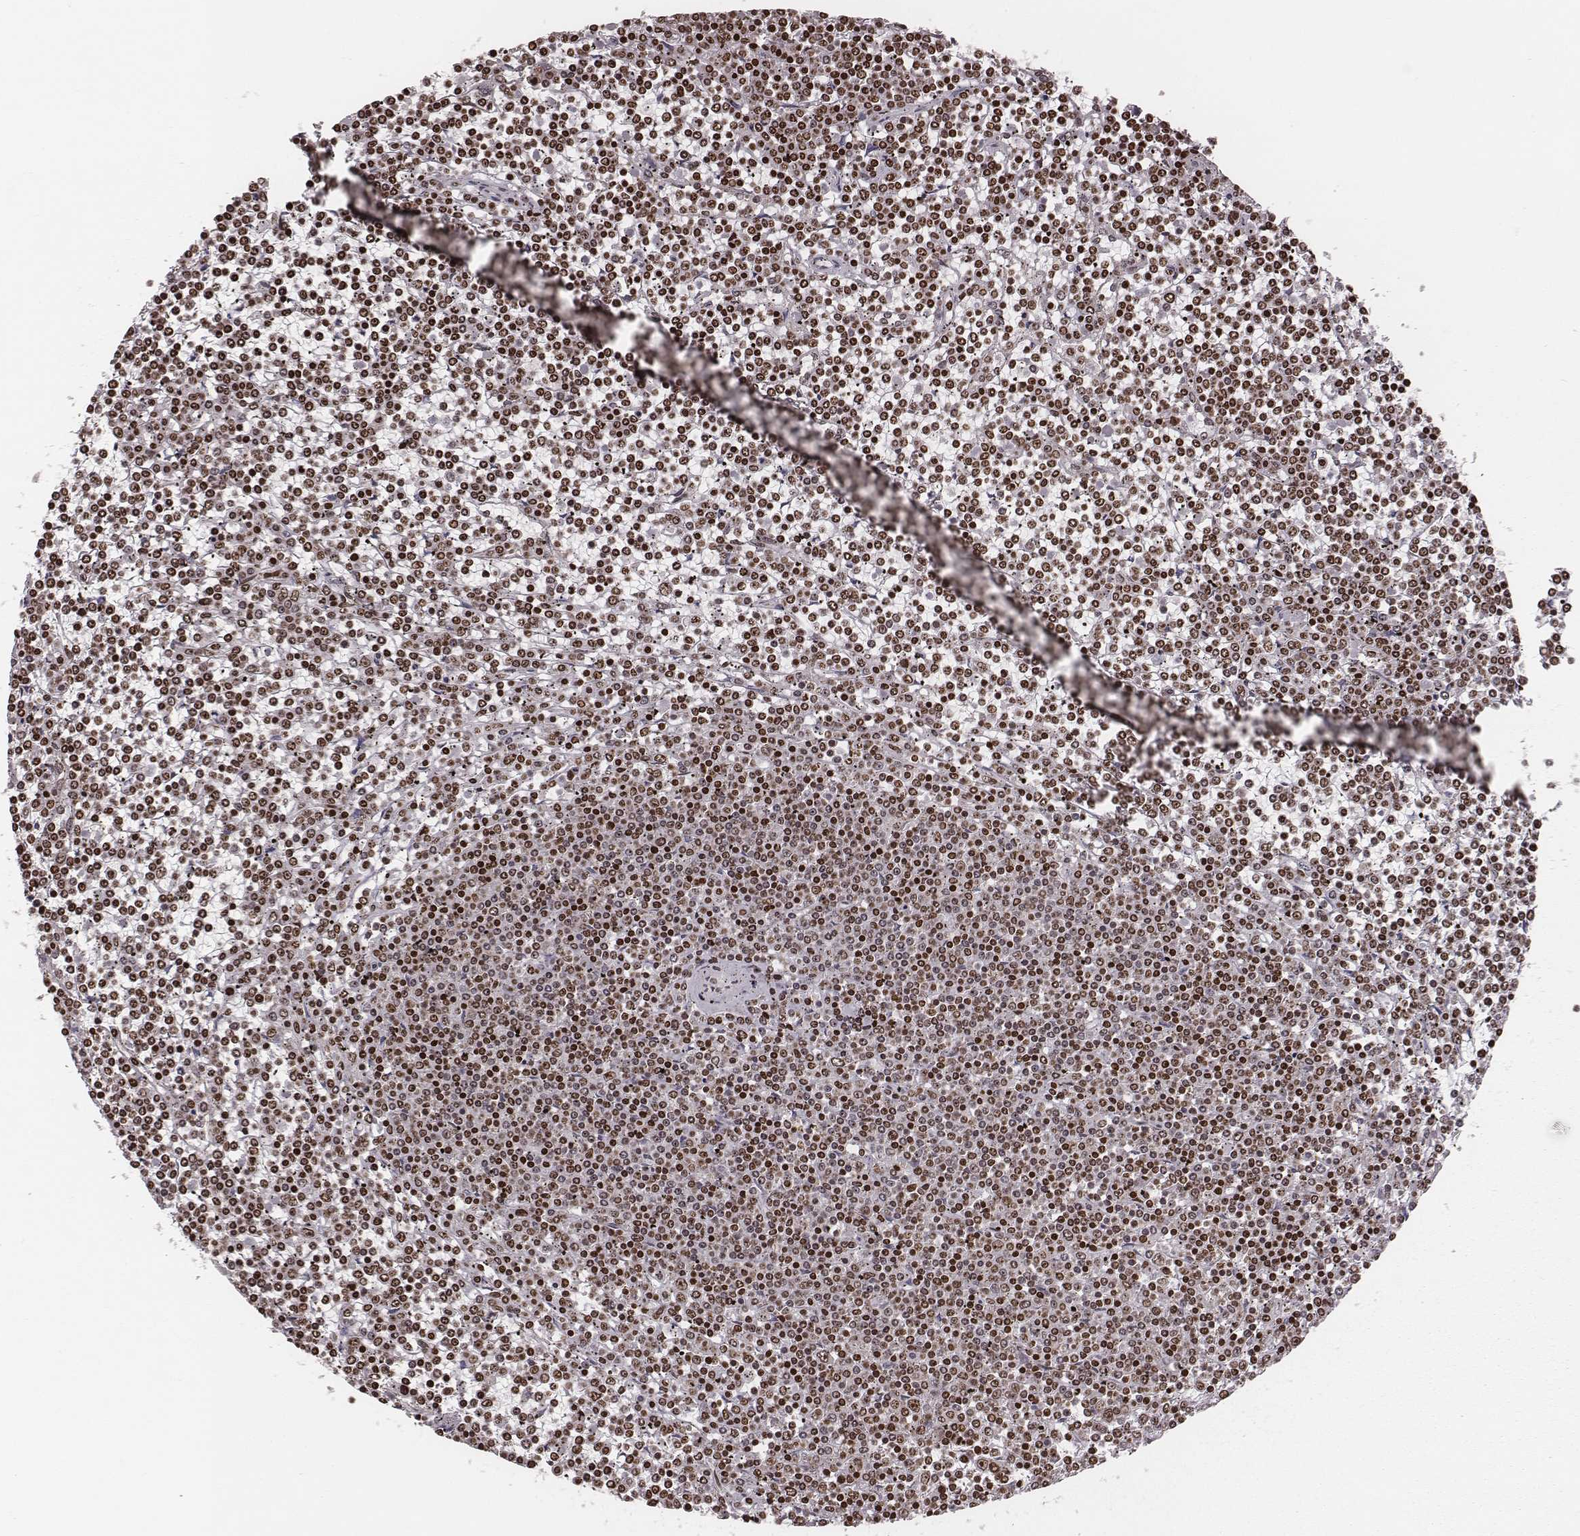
{"staining": {"intensity": "moderate", "quantity": "25%-75%", "location": "nuclear"}, "tissue": "lymphoma", "cell_type": "Tumor cells", "image_type": "cancer", "snomed": [{"axis": "morphology", "description": "Malignant lymphoma, non-Hodgkin's type, Low grade"}, {"axis": "topography", "description": "Spleen"}], "caption": "A high-resolution photomicrograph shows immunohistochemistry (IHC) staining of lymphoma, which reveals moderate nuclear positivity in approximately 25%-75% of tumor cells.", "gene": "VRK3", "patient": {"sex": "female", "age": 19}}